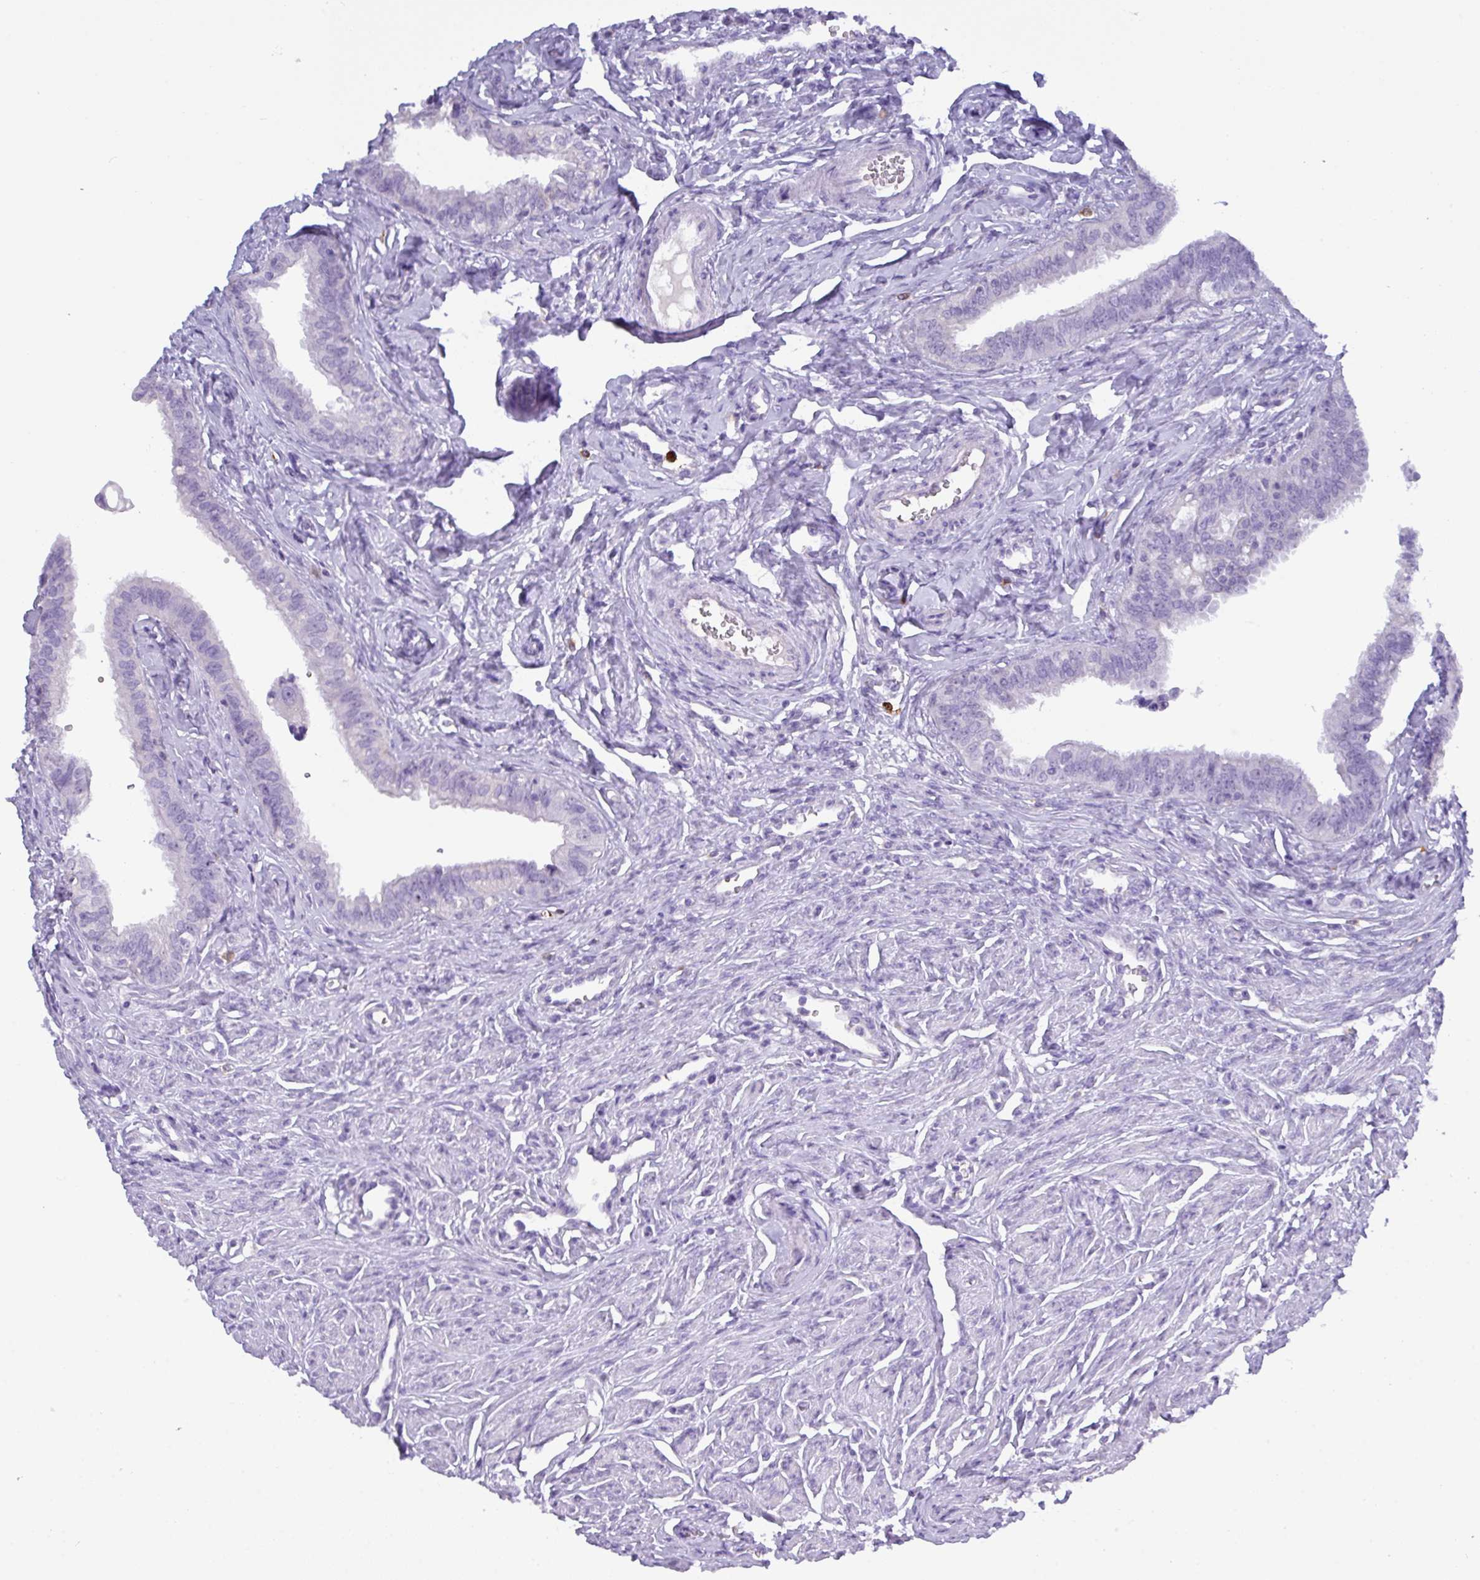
{"staining": {"intensity": "negative", "quantity": "none", "location": "none"}, "tissue": "fallopian tube", "cell_type": "Glandular cells", "image_type": "normal", "snomed": [{"axis": "morphology", "description": "Normal tissue, NOS"}, {"axis": "morphology", "description": "Carcinoma, NOS"}, {"axis": "topography", "description": "Fallopian tube"}, {"axis": "topography", "description": "Ovary"}], "caption": "The photomicrograph exhibits no significant positivity in glandular cells of fallopian tube.", "gene": "MRM2", "patient": {"sex": "female", "age": 59}}